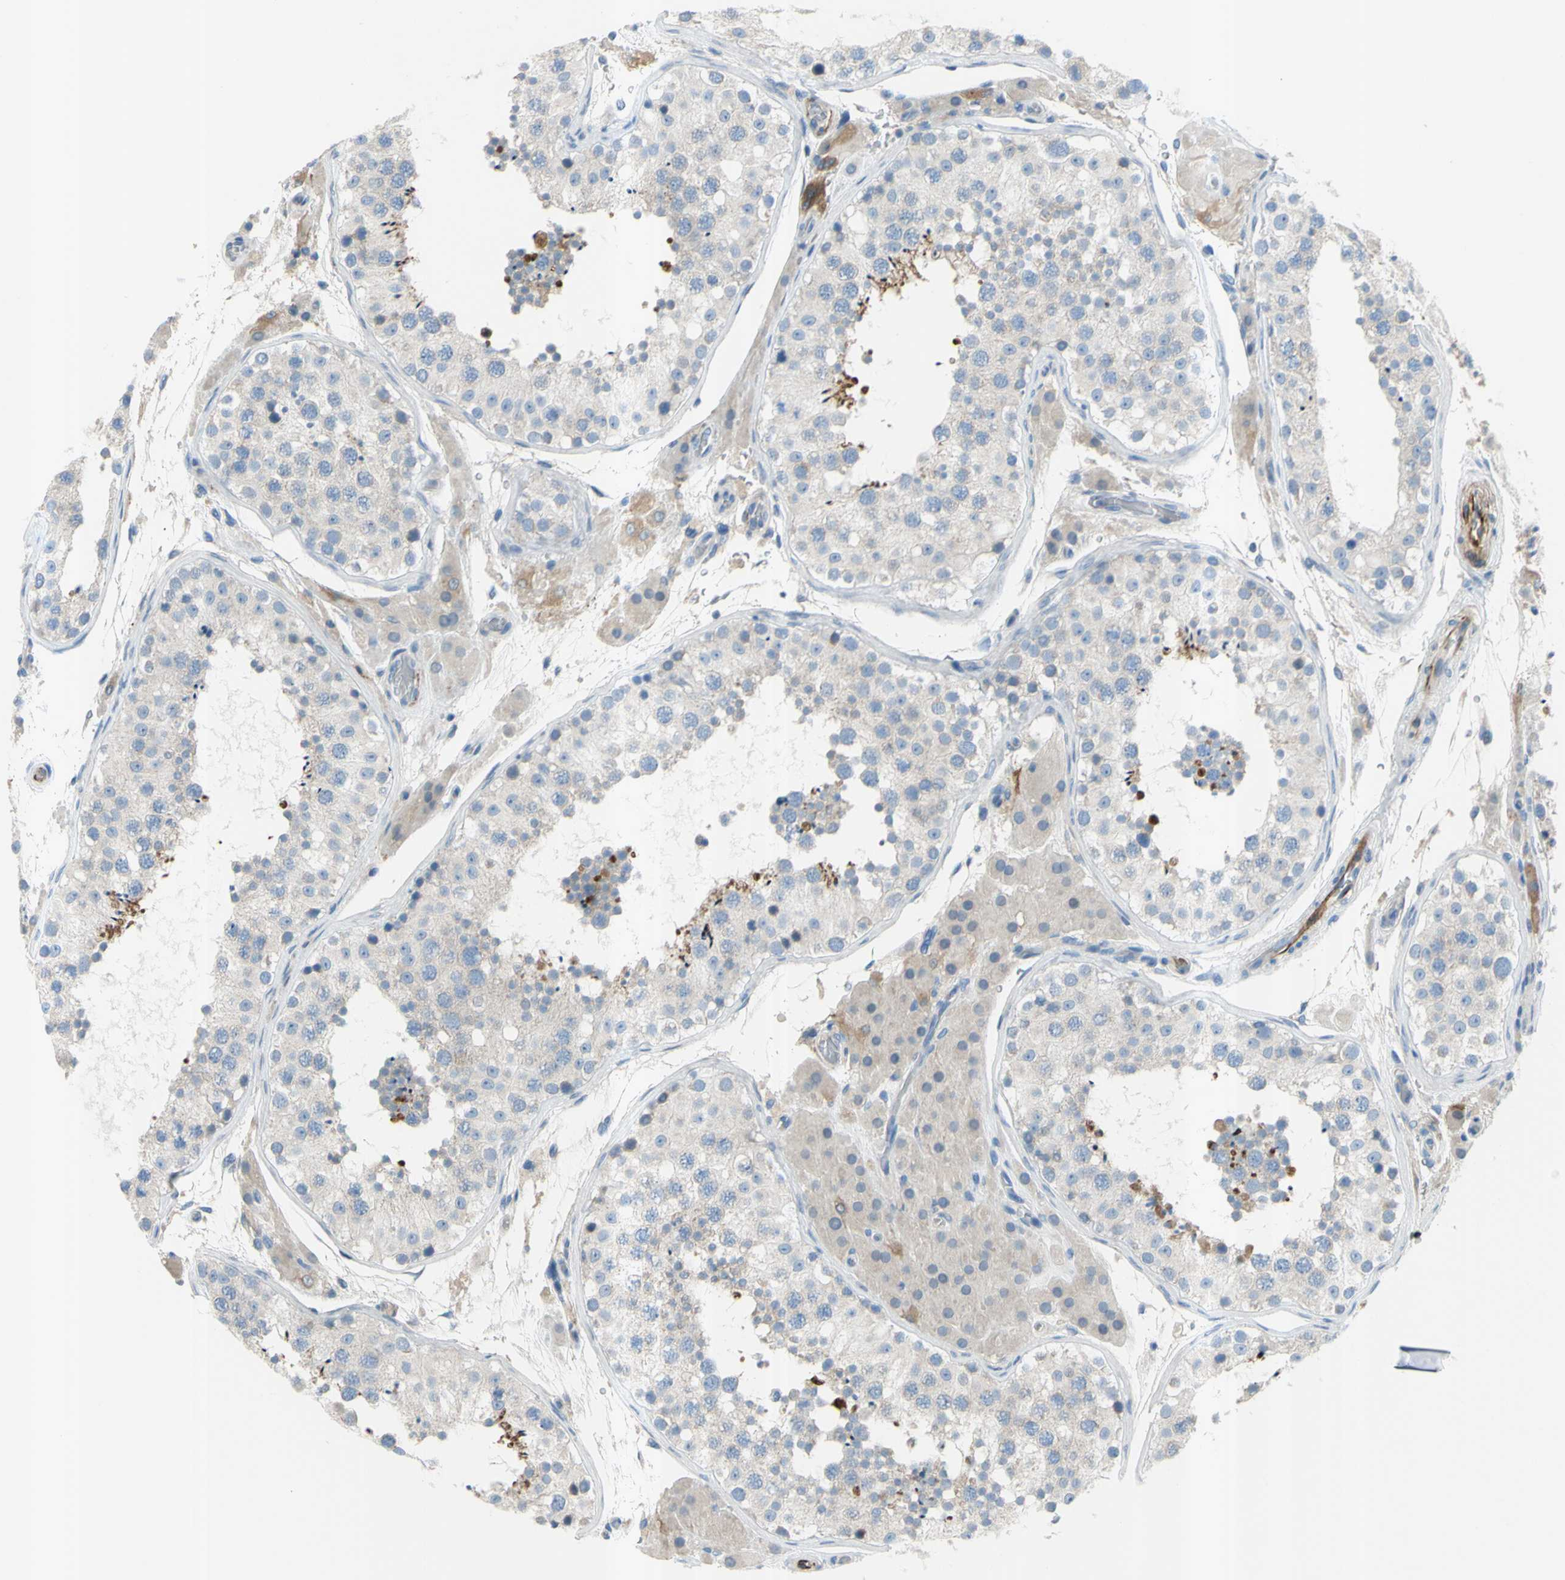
{"staining": {"intensity": "weak", "quantity": "25%-75%", "location": "cytoplasmic/membranous"}, "tissue": "testis", "cell_type": "Cells in seminiferous ducts", "image_type": "normal", "snomed": [{"axis": "morphology", "description": "Normal tissue, NOS"}, {"axis": "topography", "description": "Testis"}, {"axis": "topography", "description": "Epididymis"}], "caption": "A high-resolution image shows IHC staining of unremarkable testis, which reveals weak cytoplasmic/membranous expression in about 25%-75% of cells in seminiferous ducts. (DAB = brown stain, brightfield microscopy at high magnification).", "gene": "PRRG2", "patient": {"sex": "male", "age": 26}}